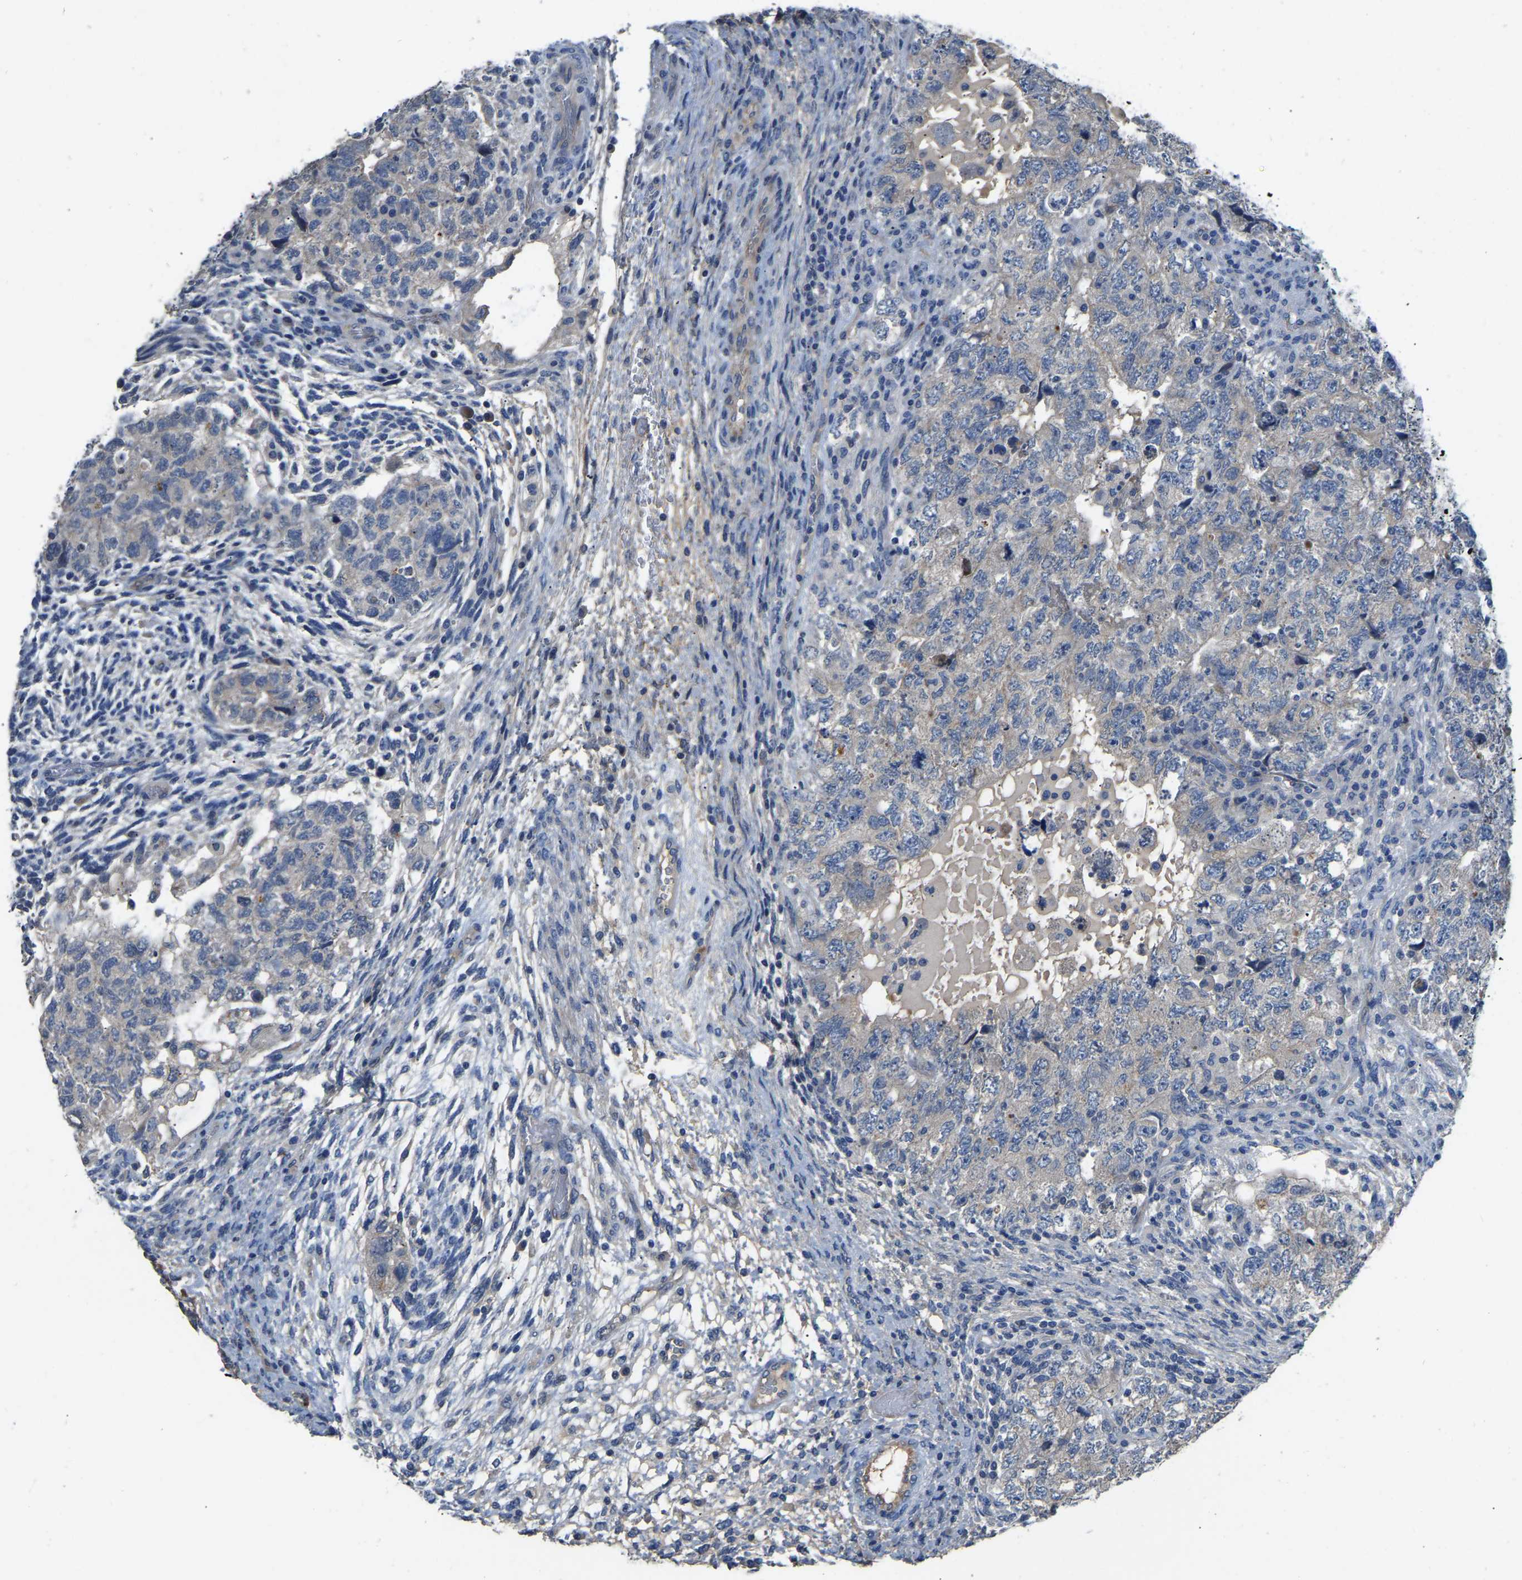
{"staining": {"intensity": "negative", "quantity": "none", "location": "none"}, "tissue": "testis cancer", "cell_type": "Tumor cells", "image_type": "cancer", "snomed": [{"axis": "morphology", "description": "Carcinoma, Embryonal, NOS"}, {"axis": "topography", "description": "Testis"}], "caption": "The photomicrograph displays no staining of tumor cells in testis cancer.", "gene": "HIGD2B", "patient": {"sex": "male", "age": 36}}